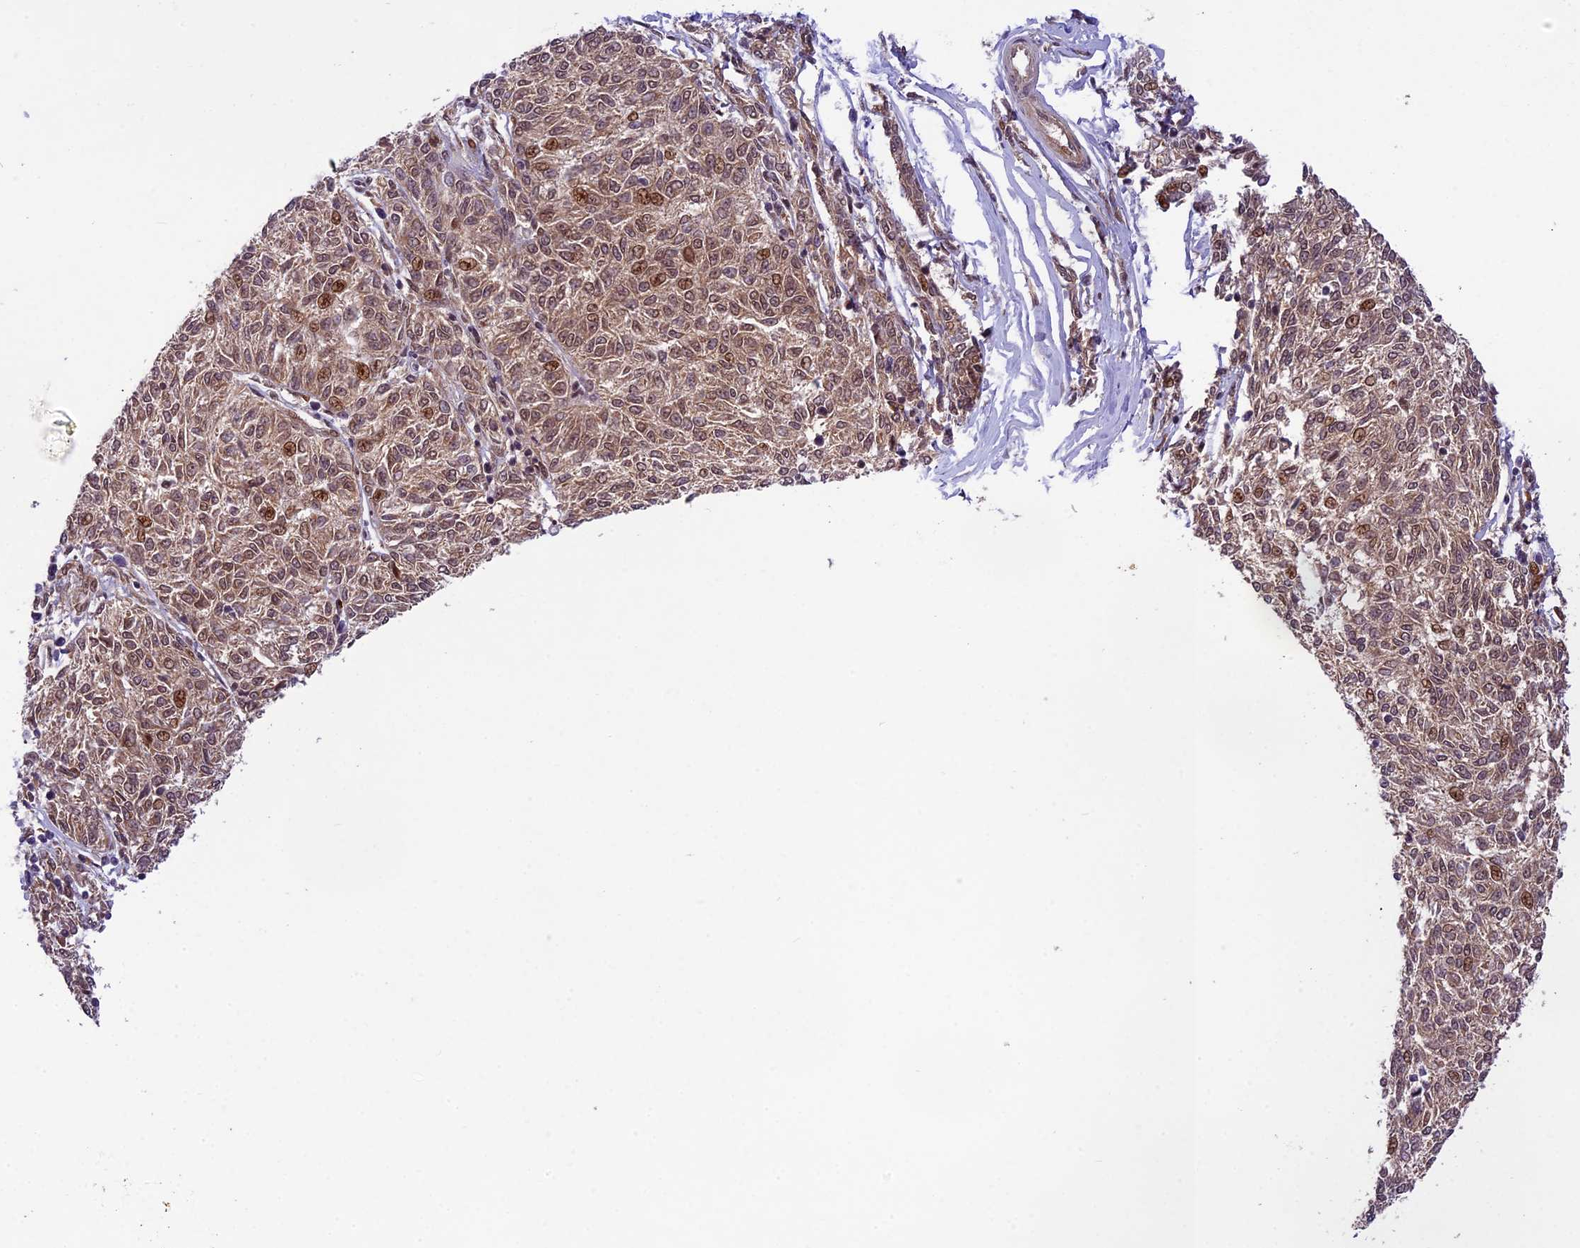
{"staining": {"intensity": "moderate", "quantity": ">75%", "location": "nuclear"}, "tissue": "melanoma", "cell_type": "Tumor cells", "image_type": "cancer", "snomed": [{"axis": "morphology", "description": "Malignant melanoma, NOS"}, {"axis": "topography", "description": "Skin"}], "caption": "Brown immunohistochemical staining in melanoma reveals moderate nuclear positivity in approximately >75% of tumor cells.", "gene": "NEK8", "patient": {"sex": "female", "age": 72}}